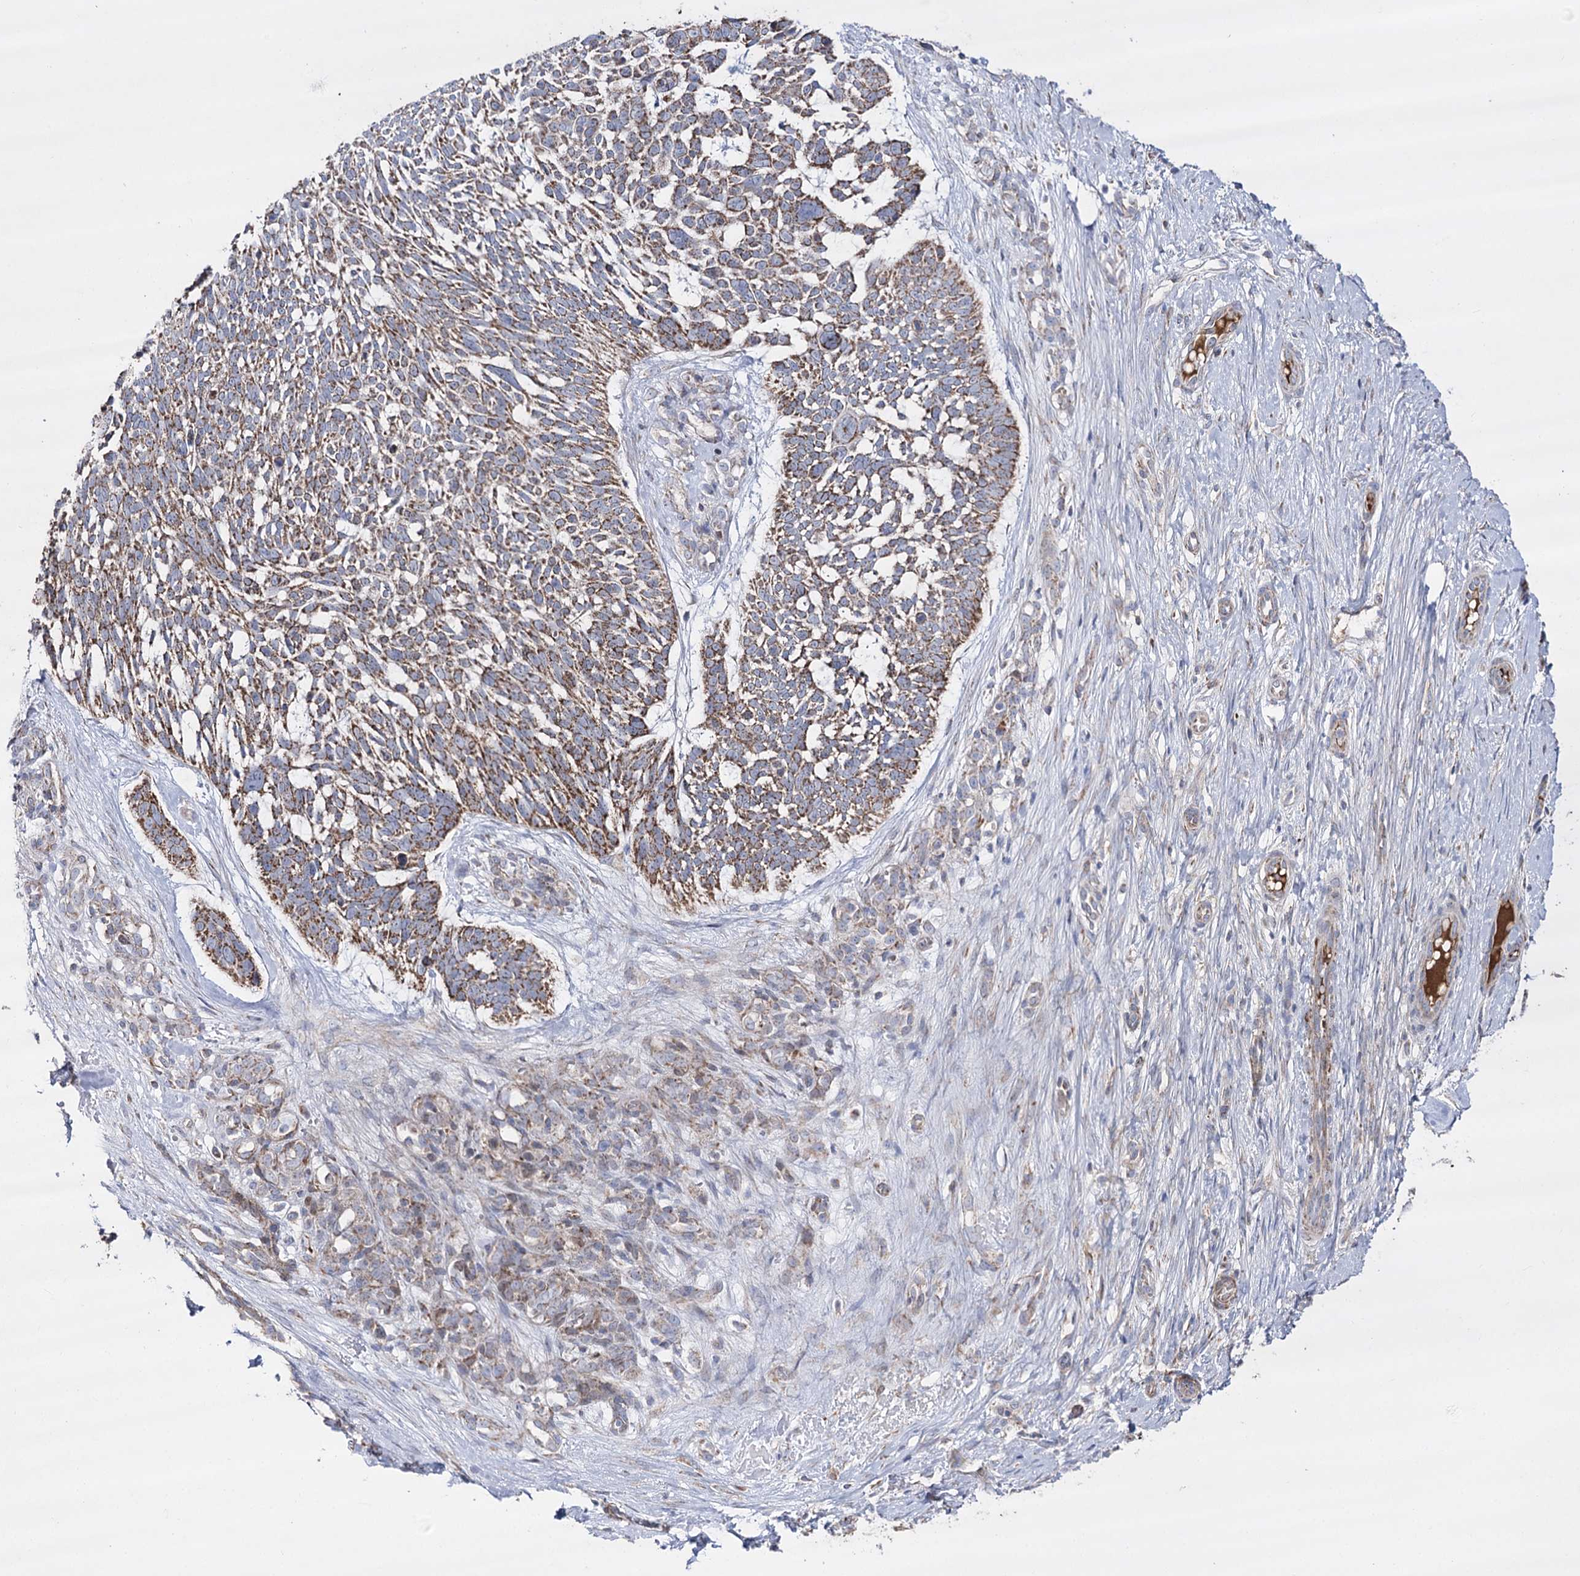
{"staining": {"intensity": "moderate", "quantity": ">75%", "location": "cytoplasmic/membranous"}, "tissue": "skin cancer", "cell_type": "Tumor cells", "image_type": "cancer", "snomed": [{"axis": "morphology", "description": "Basal cell carcinoma"}, {"axis": "topography", "description": "Skin"}], "caption": "DAB immunohistochemical staining of human skin cancer (basal cell carcinoma) shows moderate cytoplasmic/membranous protein staining in about >75% of tumor cells.", "gene": "NADK2", "patient": {"sex": "male", "age": 88}}